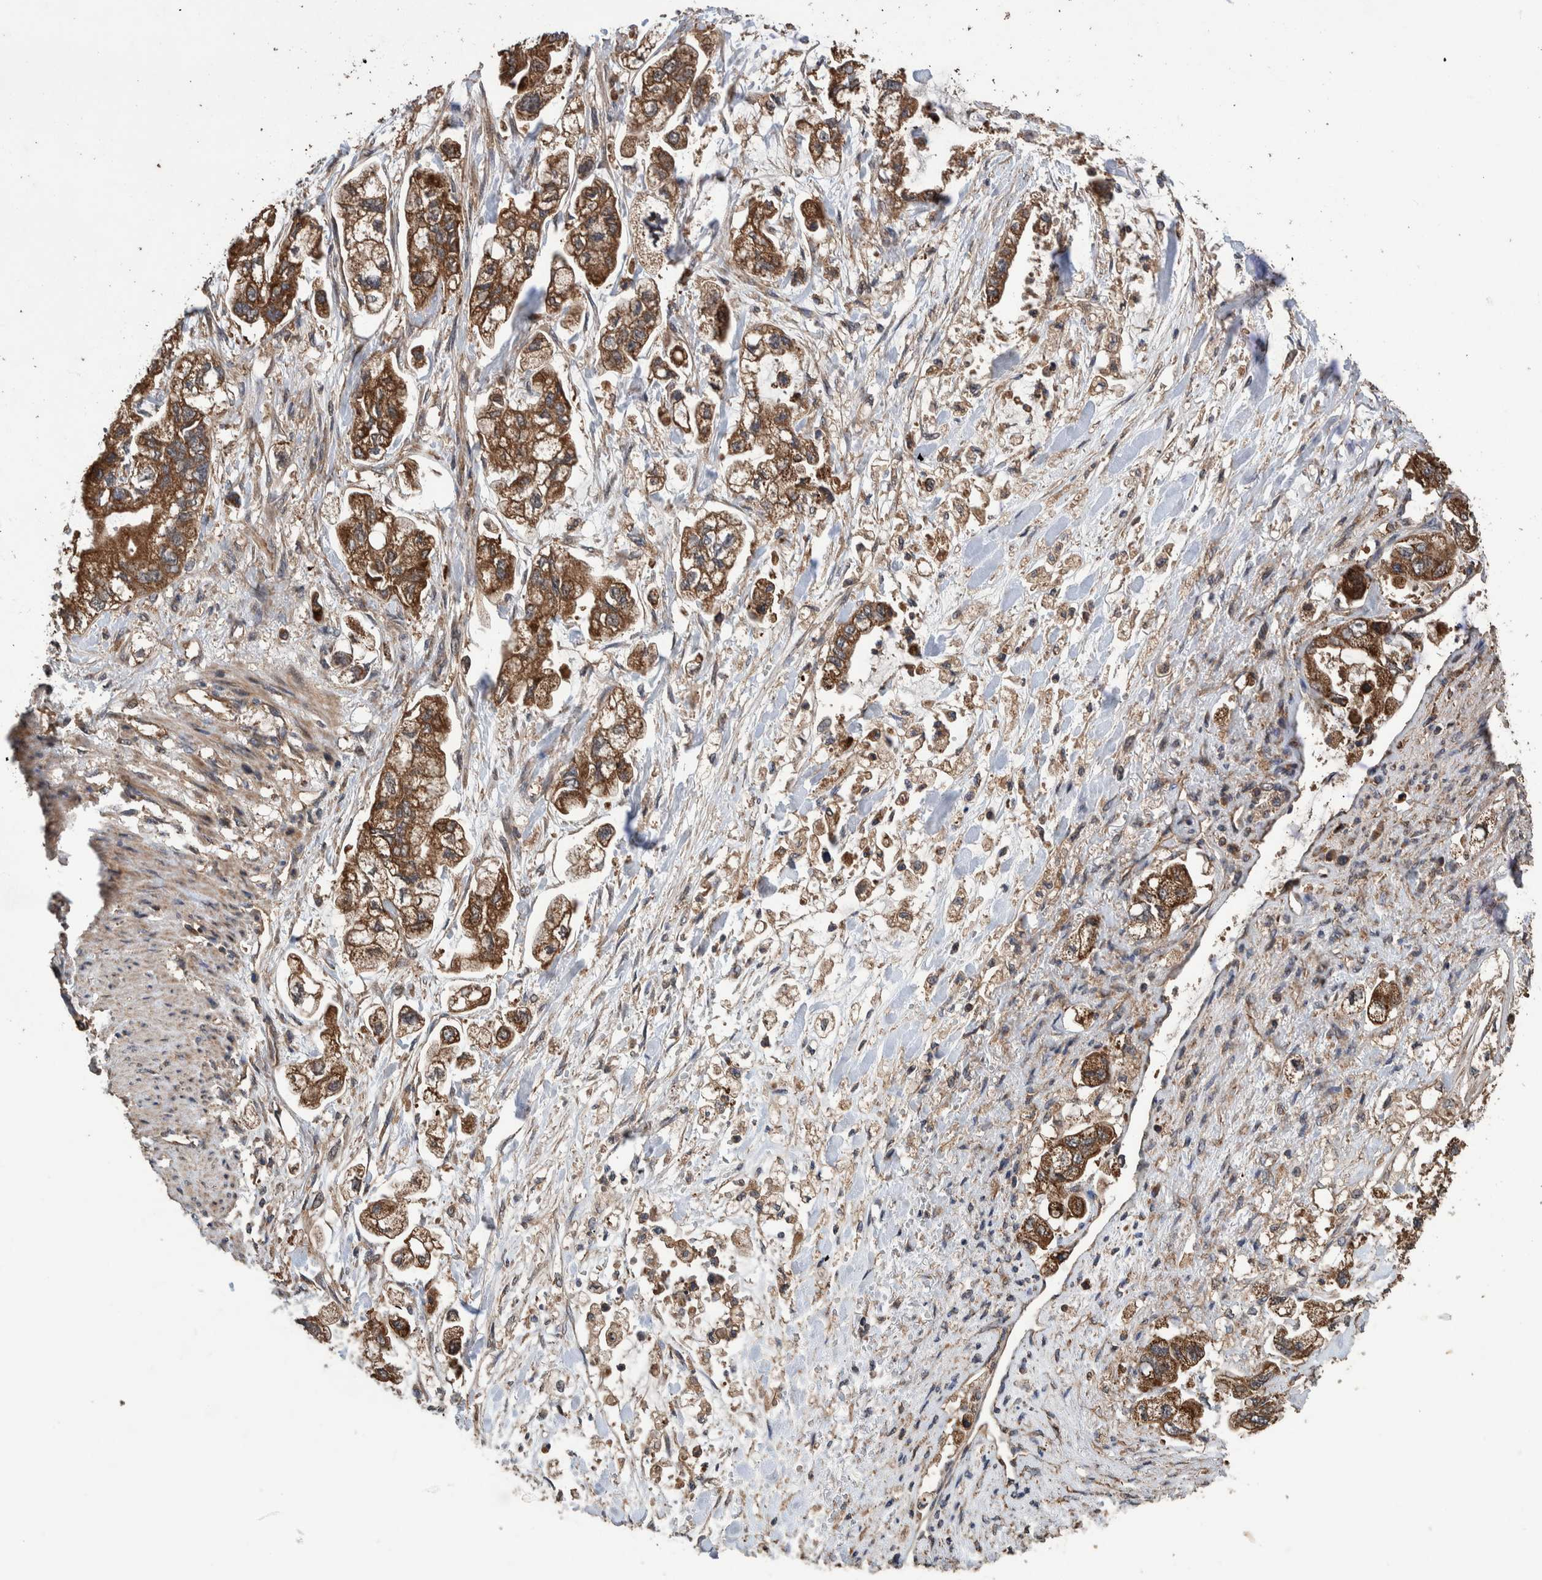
{"staining": {"intensity": "strong", "quantity": ">75%", "location": "cytoplasmic/membranous"}, "tissue": "stomach cancer", "cell_type": "Tumor cells", "image_type": "cancer", "snomed": [{"axis": "morphology", "description": "Normal tissue, NOS"}, {"axis": "morphology", "description": "Adenocarcinoma, NOS"}, {"axis": "topography", "description": "Stomach"}], "caption": "A histopathology image of human adenocarcinoma (stomach) stained for a protein reveals strong cytoplasmic/membranous brown staining in tumor cells.", "gene": "TRIM16", "patient": {"sex": "male", "age": 62}}